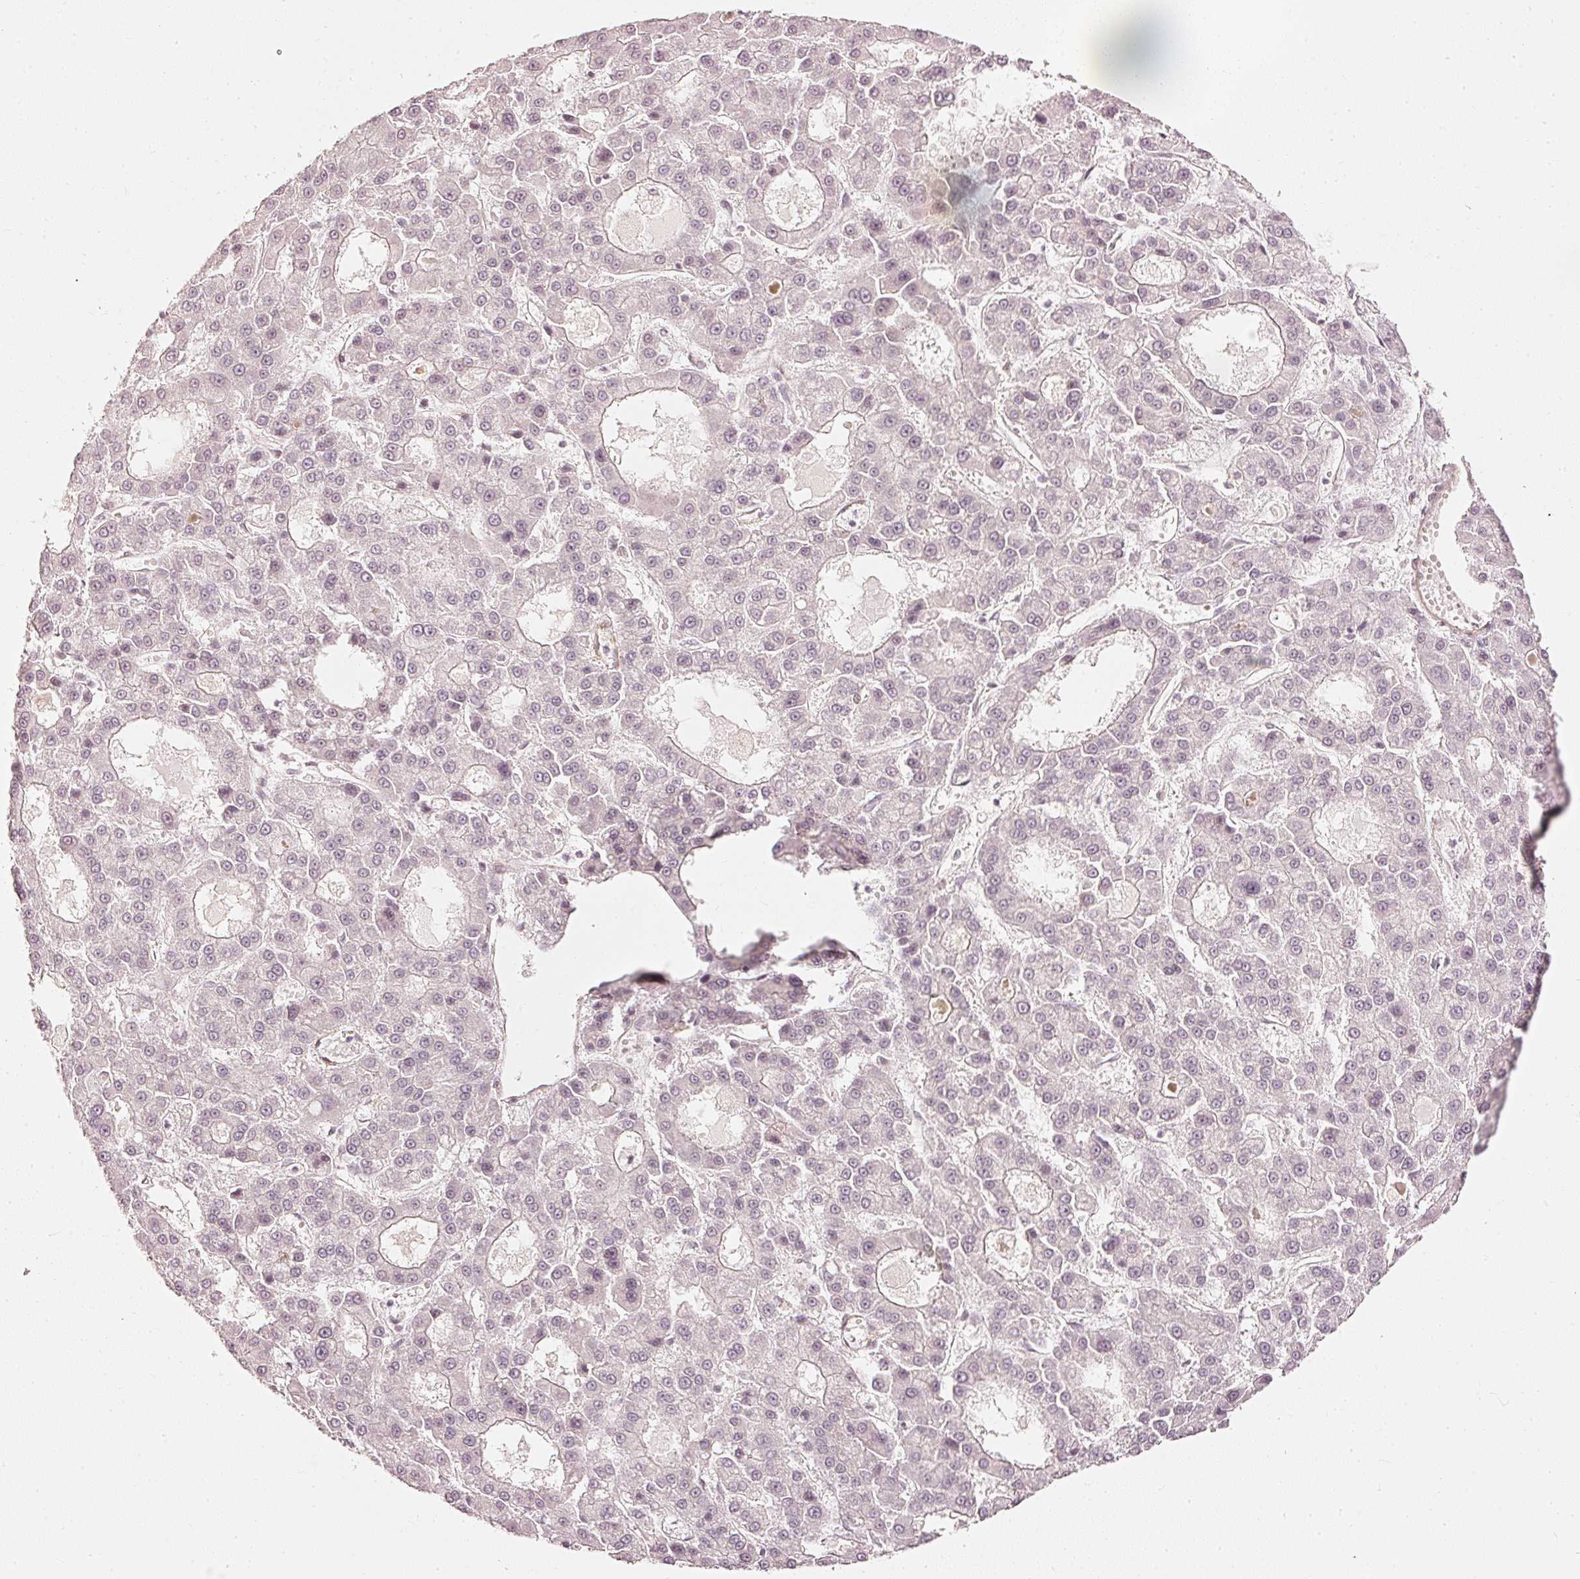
{"staining": {"intensity": "negative", "quantity": "none", "location": "none"}, "tissue": "liver cancer", "cell_type": "Tumor cells", "image_type": "cancer", "snomed": [{"axis": "morphology", "description": "Carcinoma, Hepatocellular, NOS"}, {"axis": "topography", "description": "Liver"}], "caption": "Tumor cells are negative for brown protein staining in liver hepatocellular carcinoma. (DAB immunohistochemistry, high magnification).", "gene": "DRD2", "patient": {"sex": "male", "age": 70}}